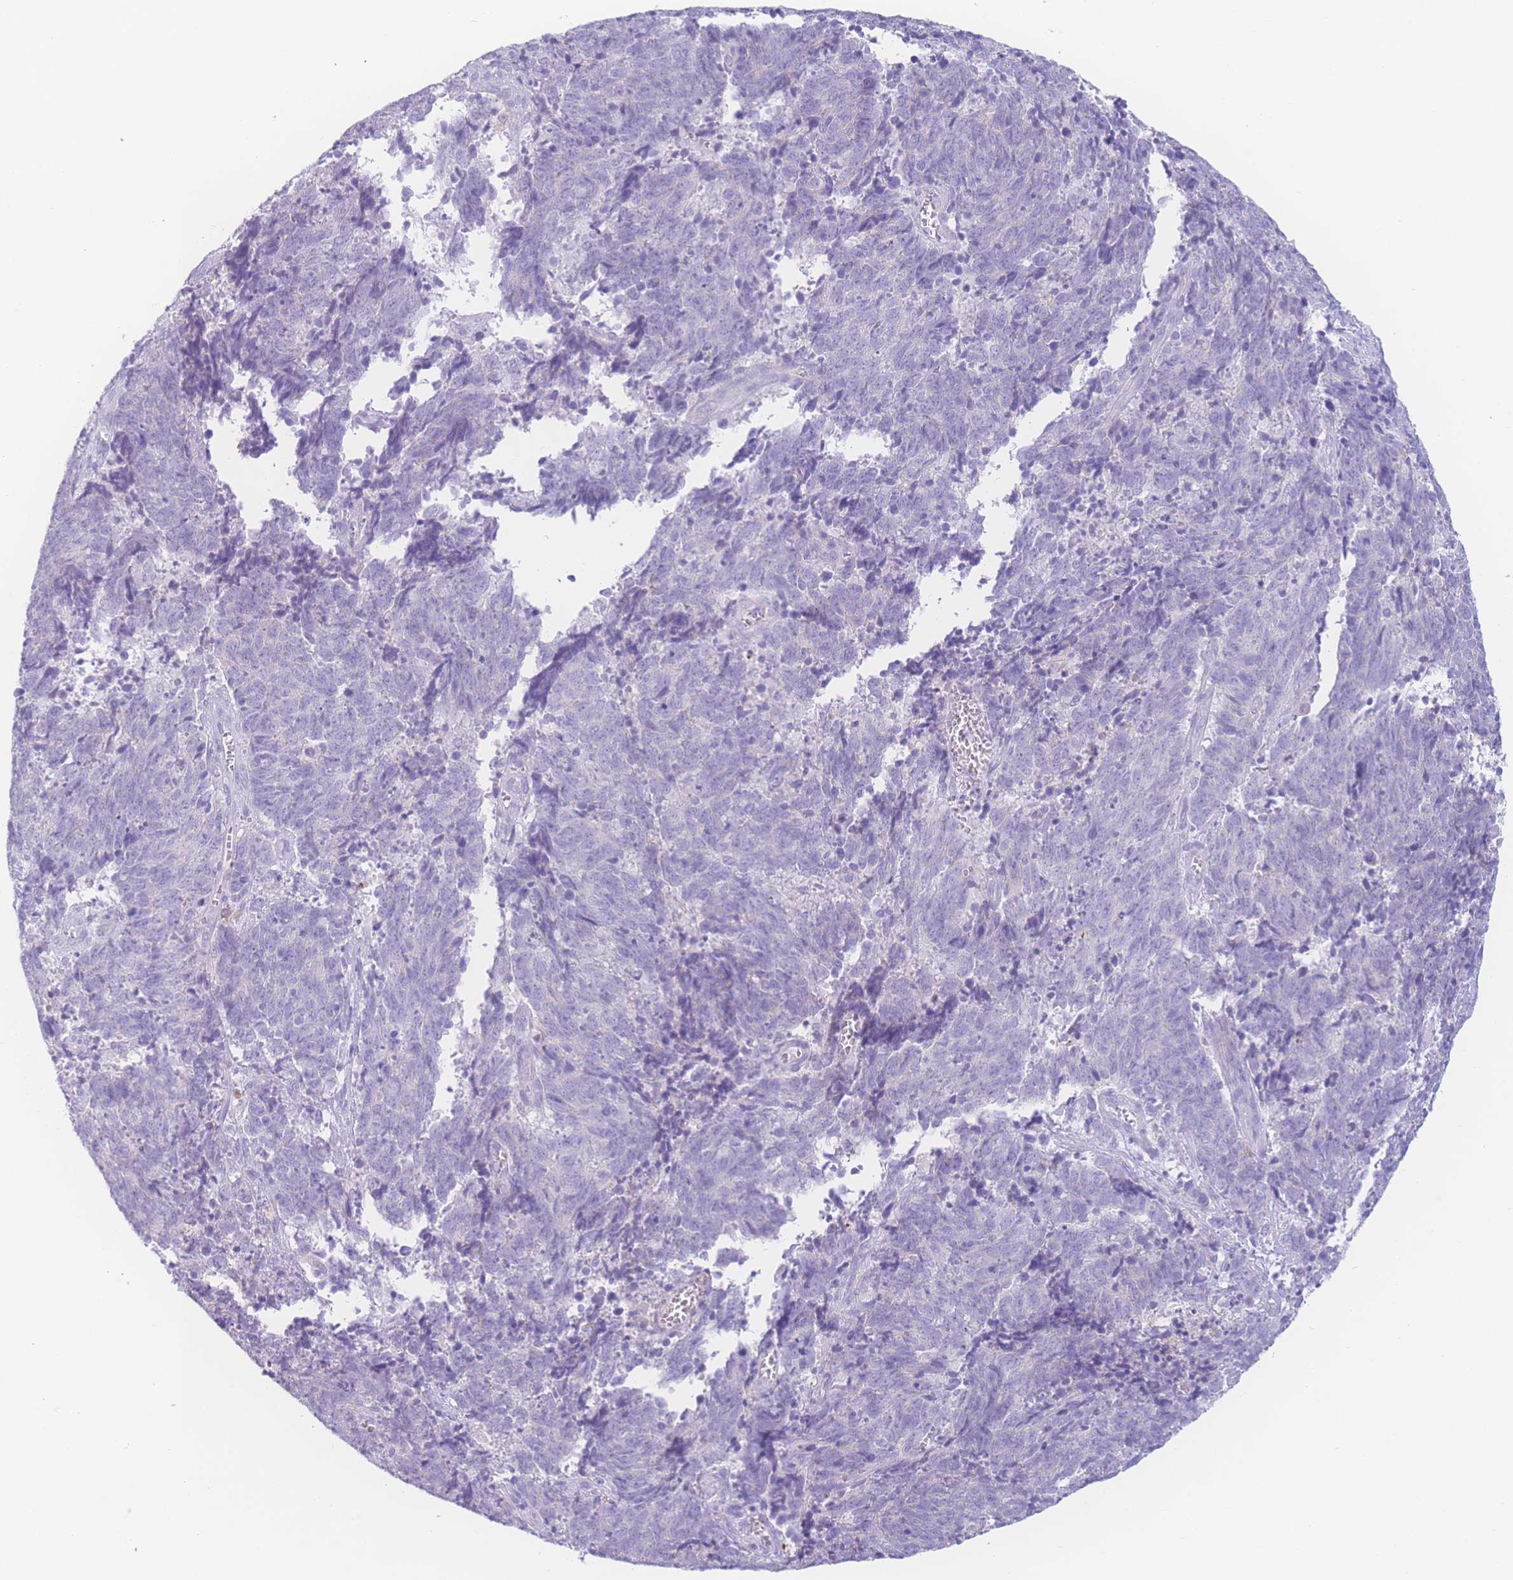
{"staining": {"intensity": "negative", "quantity": "none", "location": "none"}, "tissue": "cervical cancer", "cell_type": "Tumor cells", "image_type": "cancer", "snomed": [{"axis": "morphology", "description": "Squamous cell carcinoma, NOS"}, {"axis": "topography", "description": "Cervix"}], "caption": "A histopathology image of cervical cancer stained for a protein displays no brown staining in tumor cells.", "gene": "NBEAL1", "patient": {"sex": "female", "age": 29}}